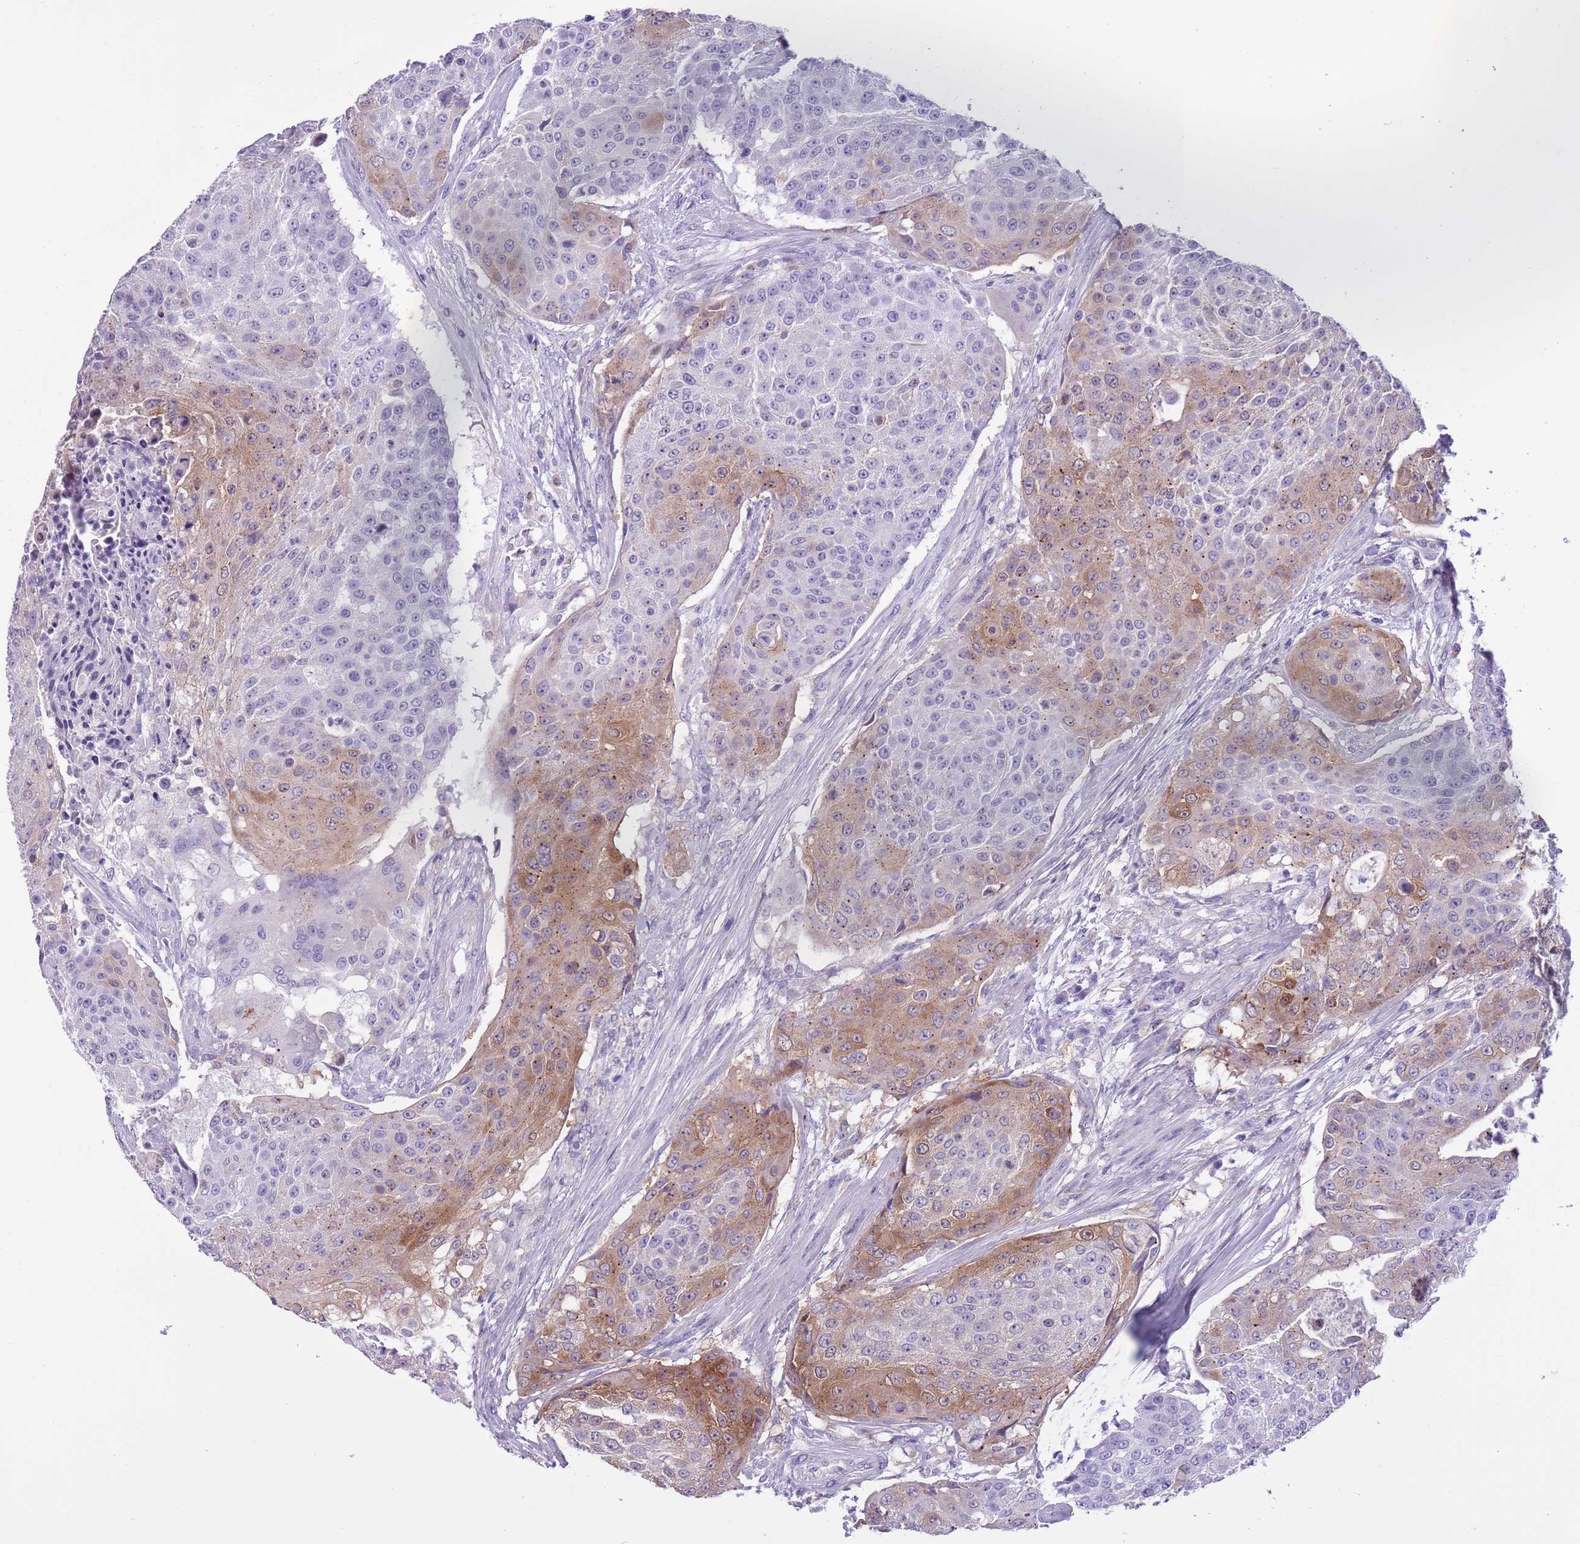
{"staining": {"intensity": "moderate", "quantity": "<25%", "location": "cytoplasmic/membranous"}, "tissue": "urothelial cancer", "cell_type": "Tumor cells", "image_type": "cancer", "snomed": [{"axis": "morphology", "description": "Urothelial carcinoma, High grade"}, {"axis": "topography", "description": "Urinary bladder"}], "caption": "Immunohistochemical staining of urothelial cancer demonstrates moderate cytoplasmic/membranous protein staining in about <25% of tumor cells.", "gene": "PFKFB2", "patient": {"sex": "female", "age": 63}}